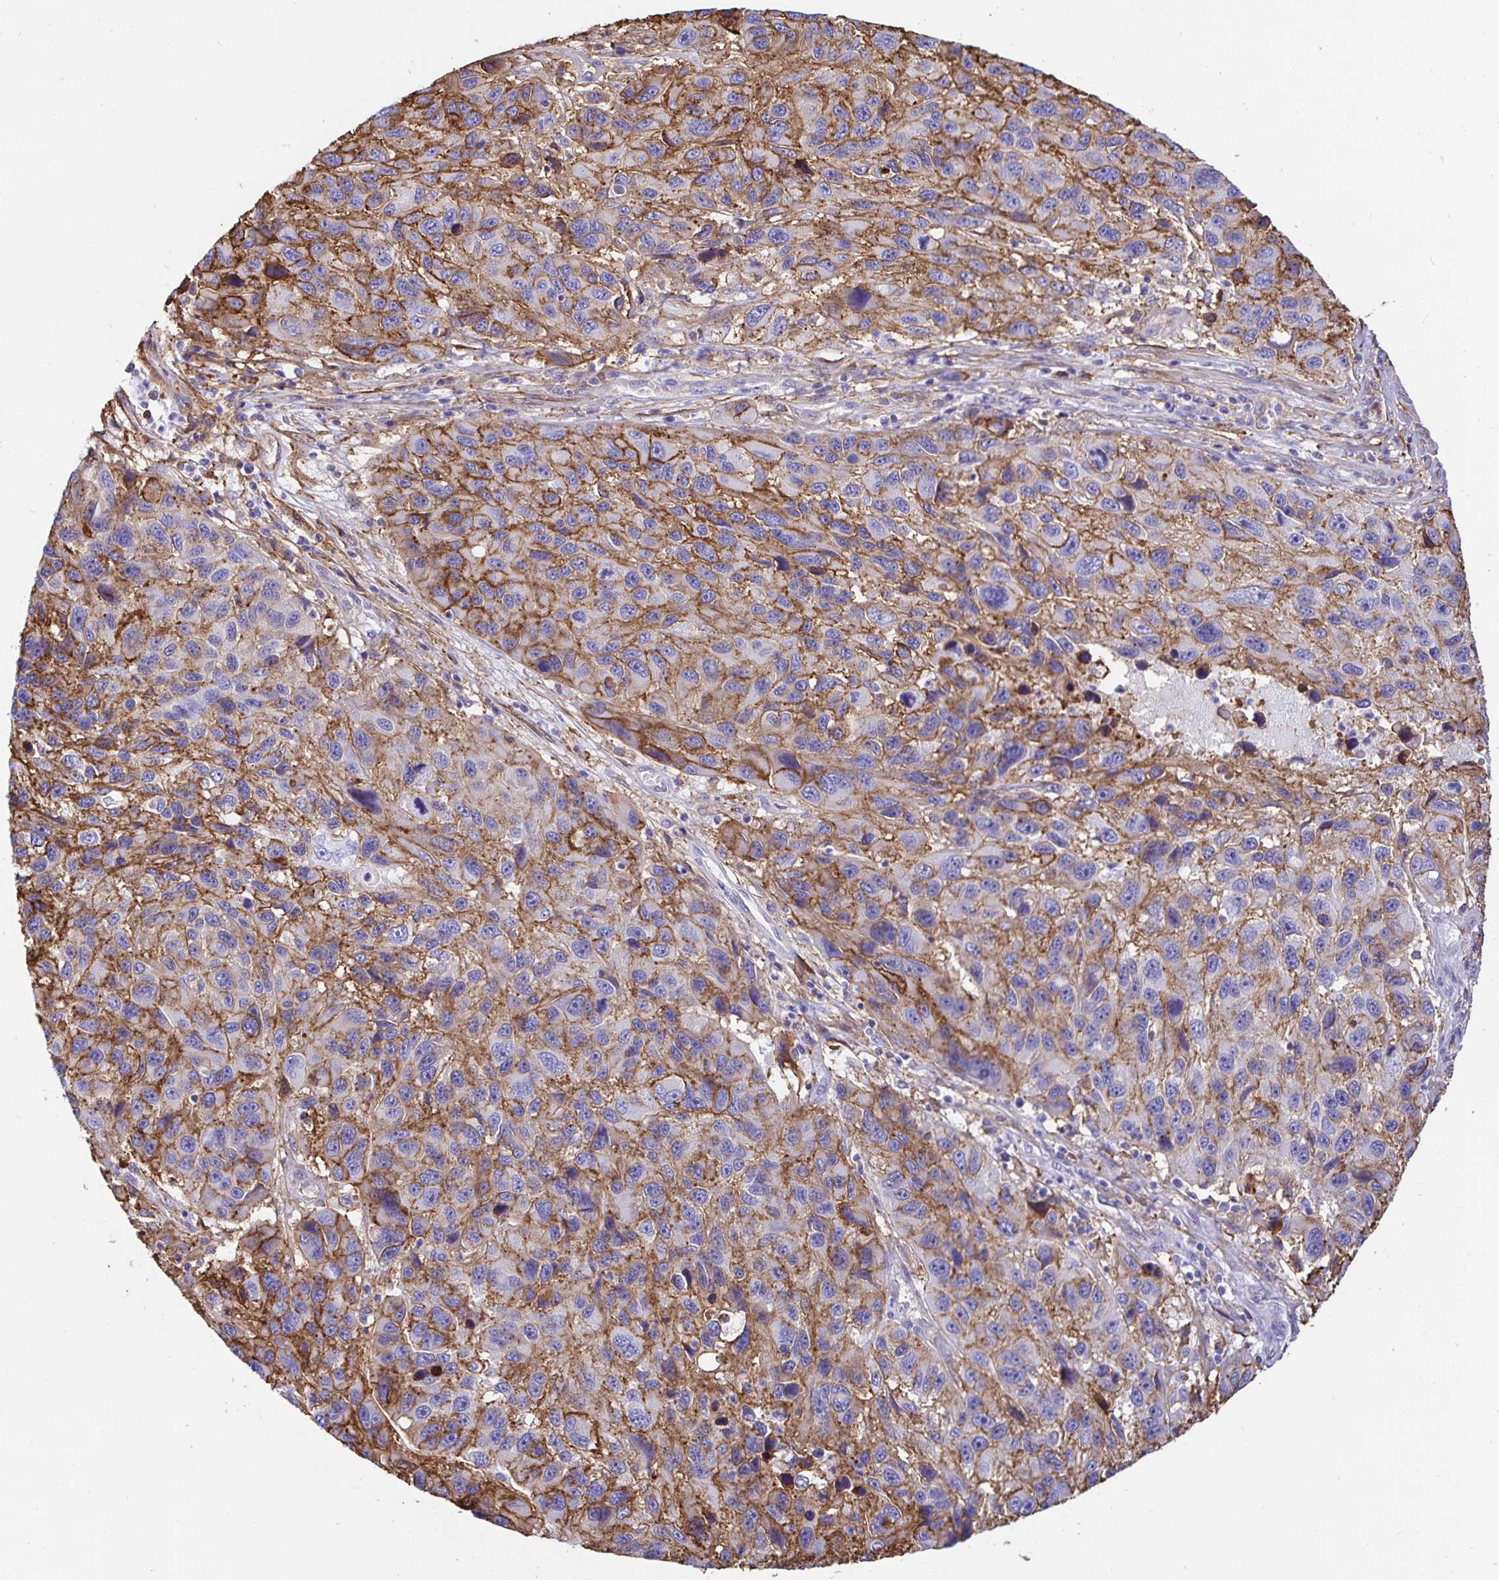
{"staining": {"intensity": "moderate", "quantity": "25%-75%", "location": "cytoplasmic/membranous"}, "tissue": "melanoma", "cell_type": "Tumor cells", "image_type": "cancer", "snomed": [{"axis": "morphology", "description": "Malignant melanoma, NOS"}, {"axis": "topography", "description": "Skin"}], "caption": "Protein staining demonstrates moderate cytoplasmic/membranous staining in about 25%-75% of tumor cells in melanoma.", "gene": "ANXA2", "patient": {"sex": "male", "age": 53}}